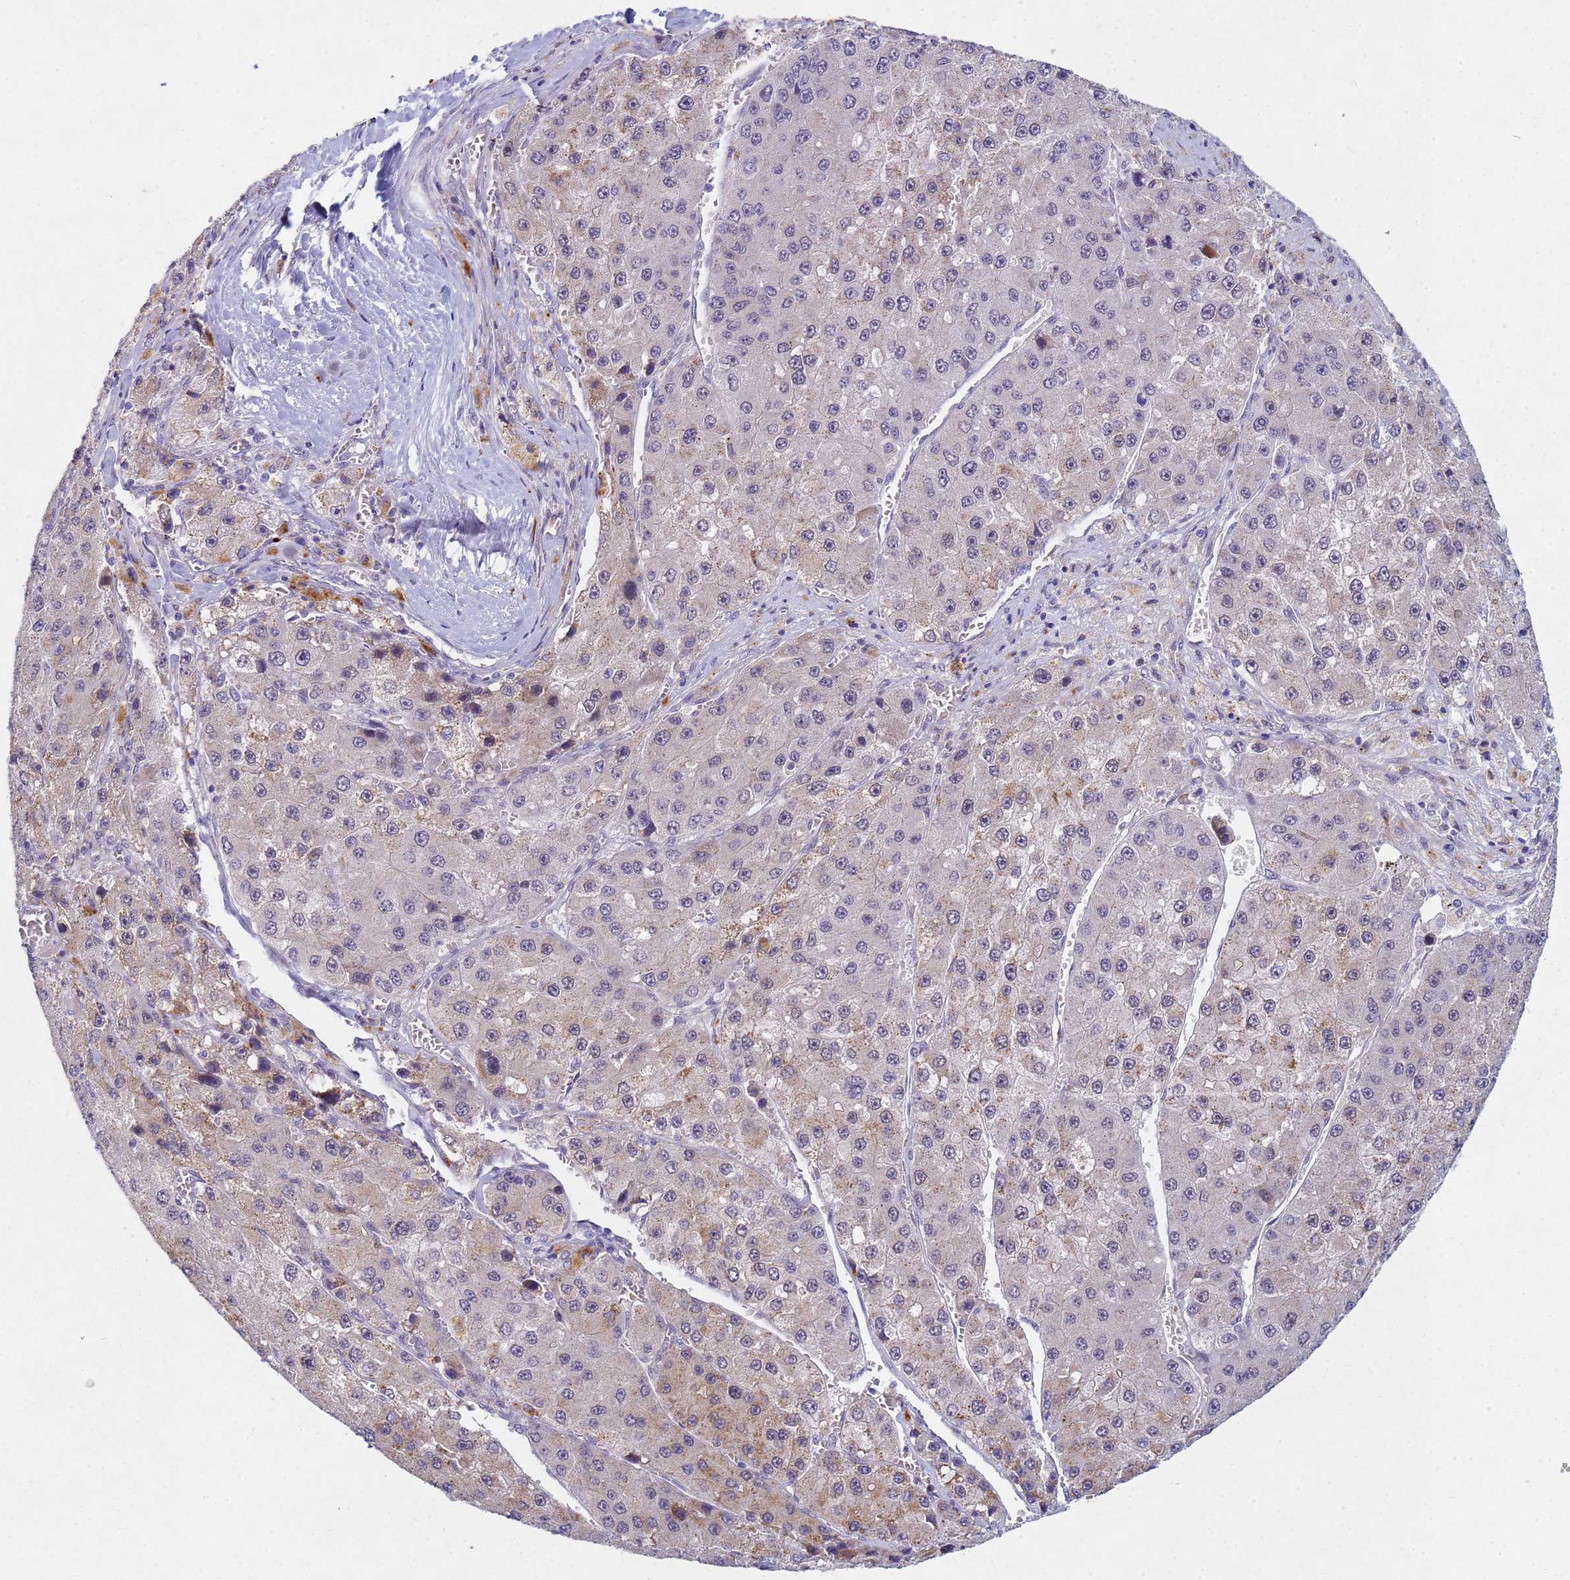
{"staining": {"intensity": "moderate", "quantity": "<25%", "location": "cytoplasmic/membranous"}, "tissue": "liver cancer", "cell_type": "Tumor cells", "image_type": "cancer", "snomed": [{"axis": "morphology", "description": "Carcinoma, Hepatocellular, NOS"}, {"axis": "topography", "description": "Liver"}], "caption": "A brown stain labels moderate cytoplasmic/membranous staining of a protein in human hepatocellular carcinoma (liver) tumor cells.", "gene": "TNPO2", "patient": {"sex": "female", "age": 73}}